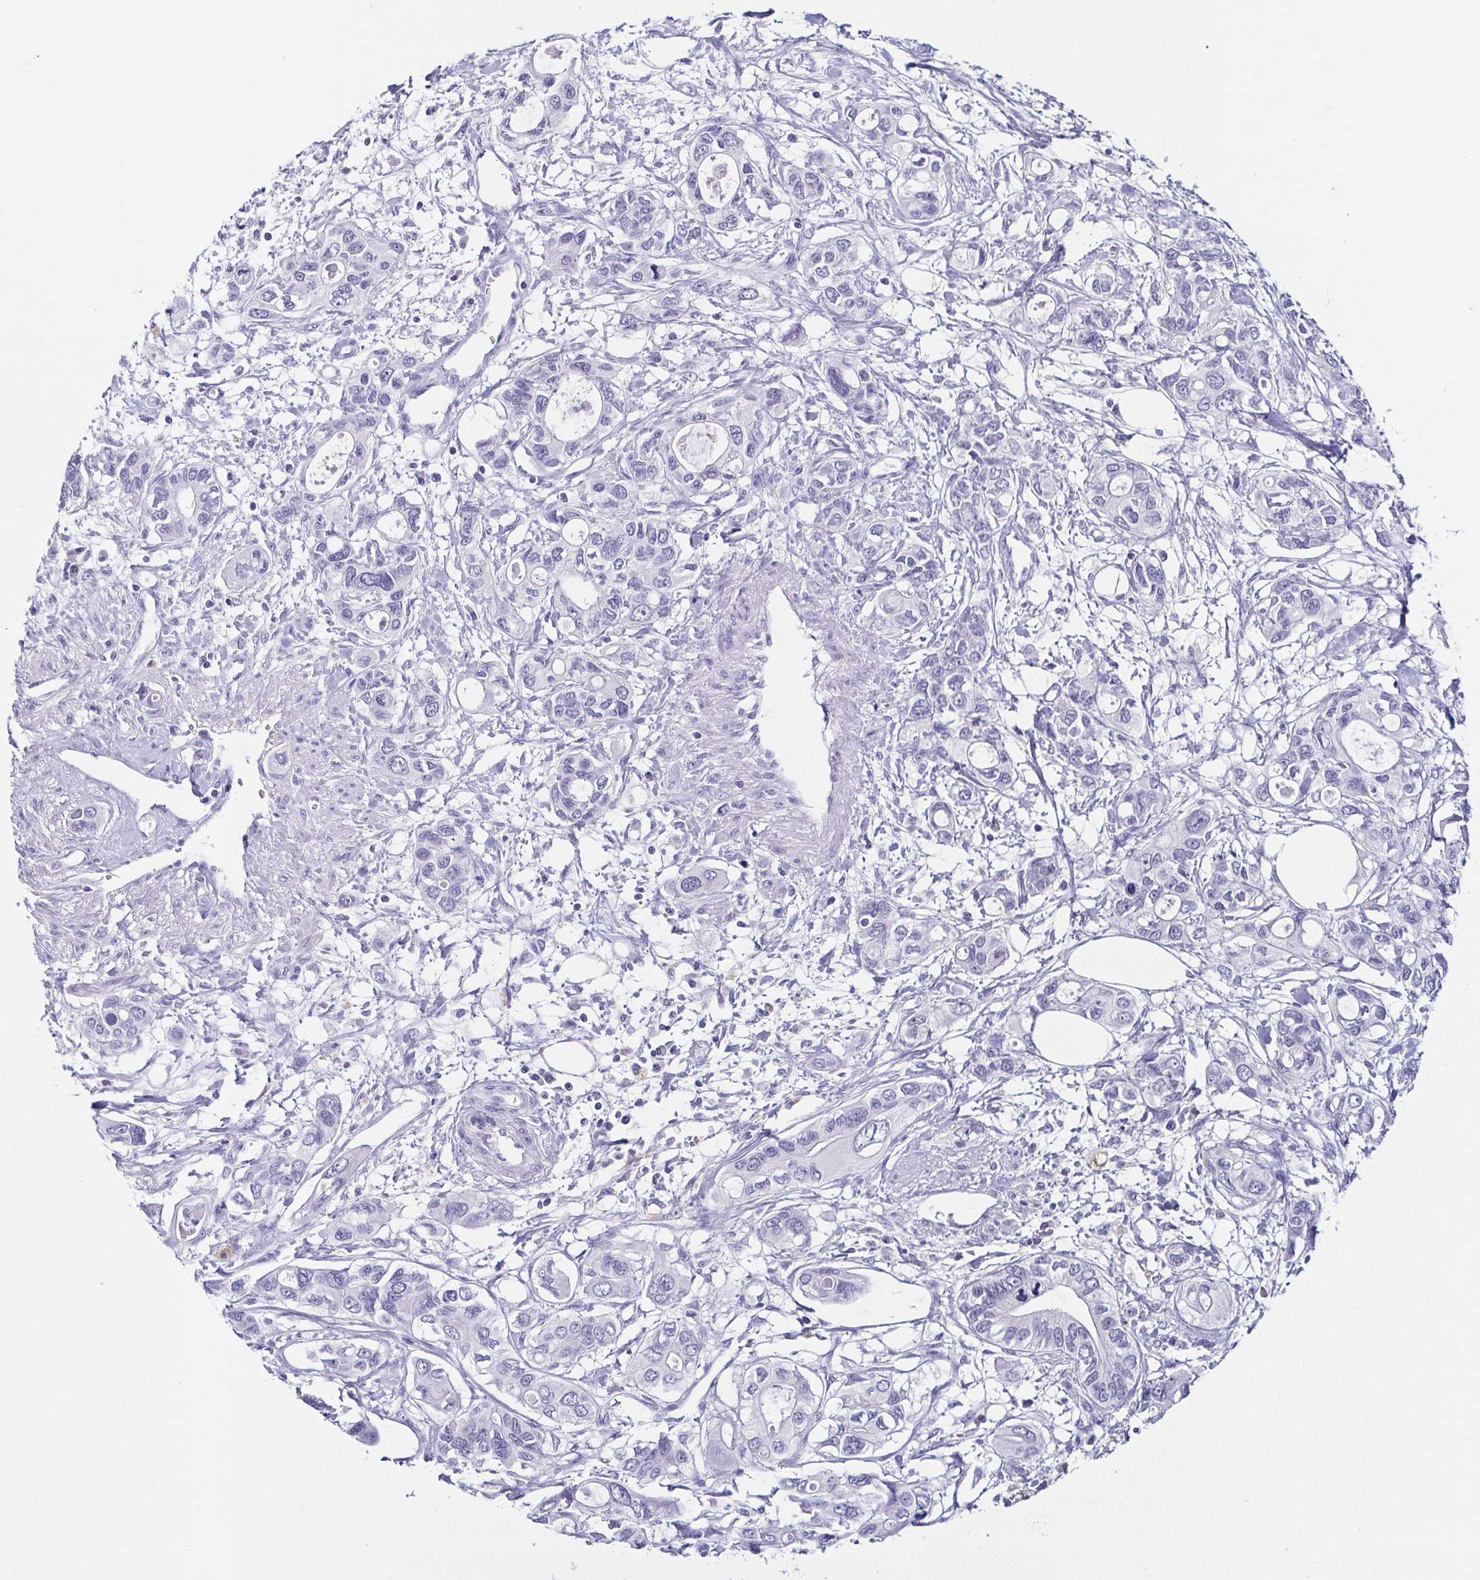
{"staining": {"intensity": "negative", "quantity": "none", "location": "none"}, "tissue": "pancreatic cancer", "cell_type": "Tumor cells", "image_type": "cancer", "snomed": [{"axis": "morphology", "description": "Adenocarcinoma, NOS"}, {"axis": "topography", "description": "Pancreas"}], "caption": "IHC histopathology image of neoplastic tissue: human adenocarcinoma (pancreatic) stained with DAB (3,3'-diaminobenzidine) displays no significant protein positivity in tumor cells. The staining is performed using DAB (3,3'-diaminobenzidine) brown chromogen with nuclei counter-stained in using hematoxylin.", "gene": "TP73", "patient": {"sex": "male", "age": 60}}